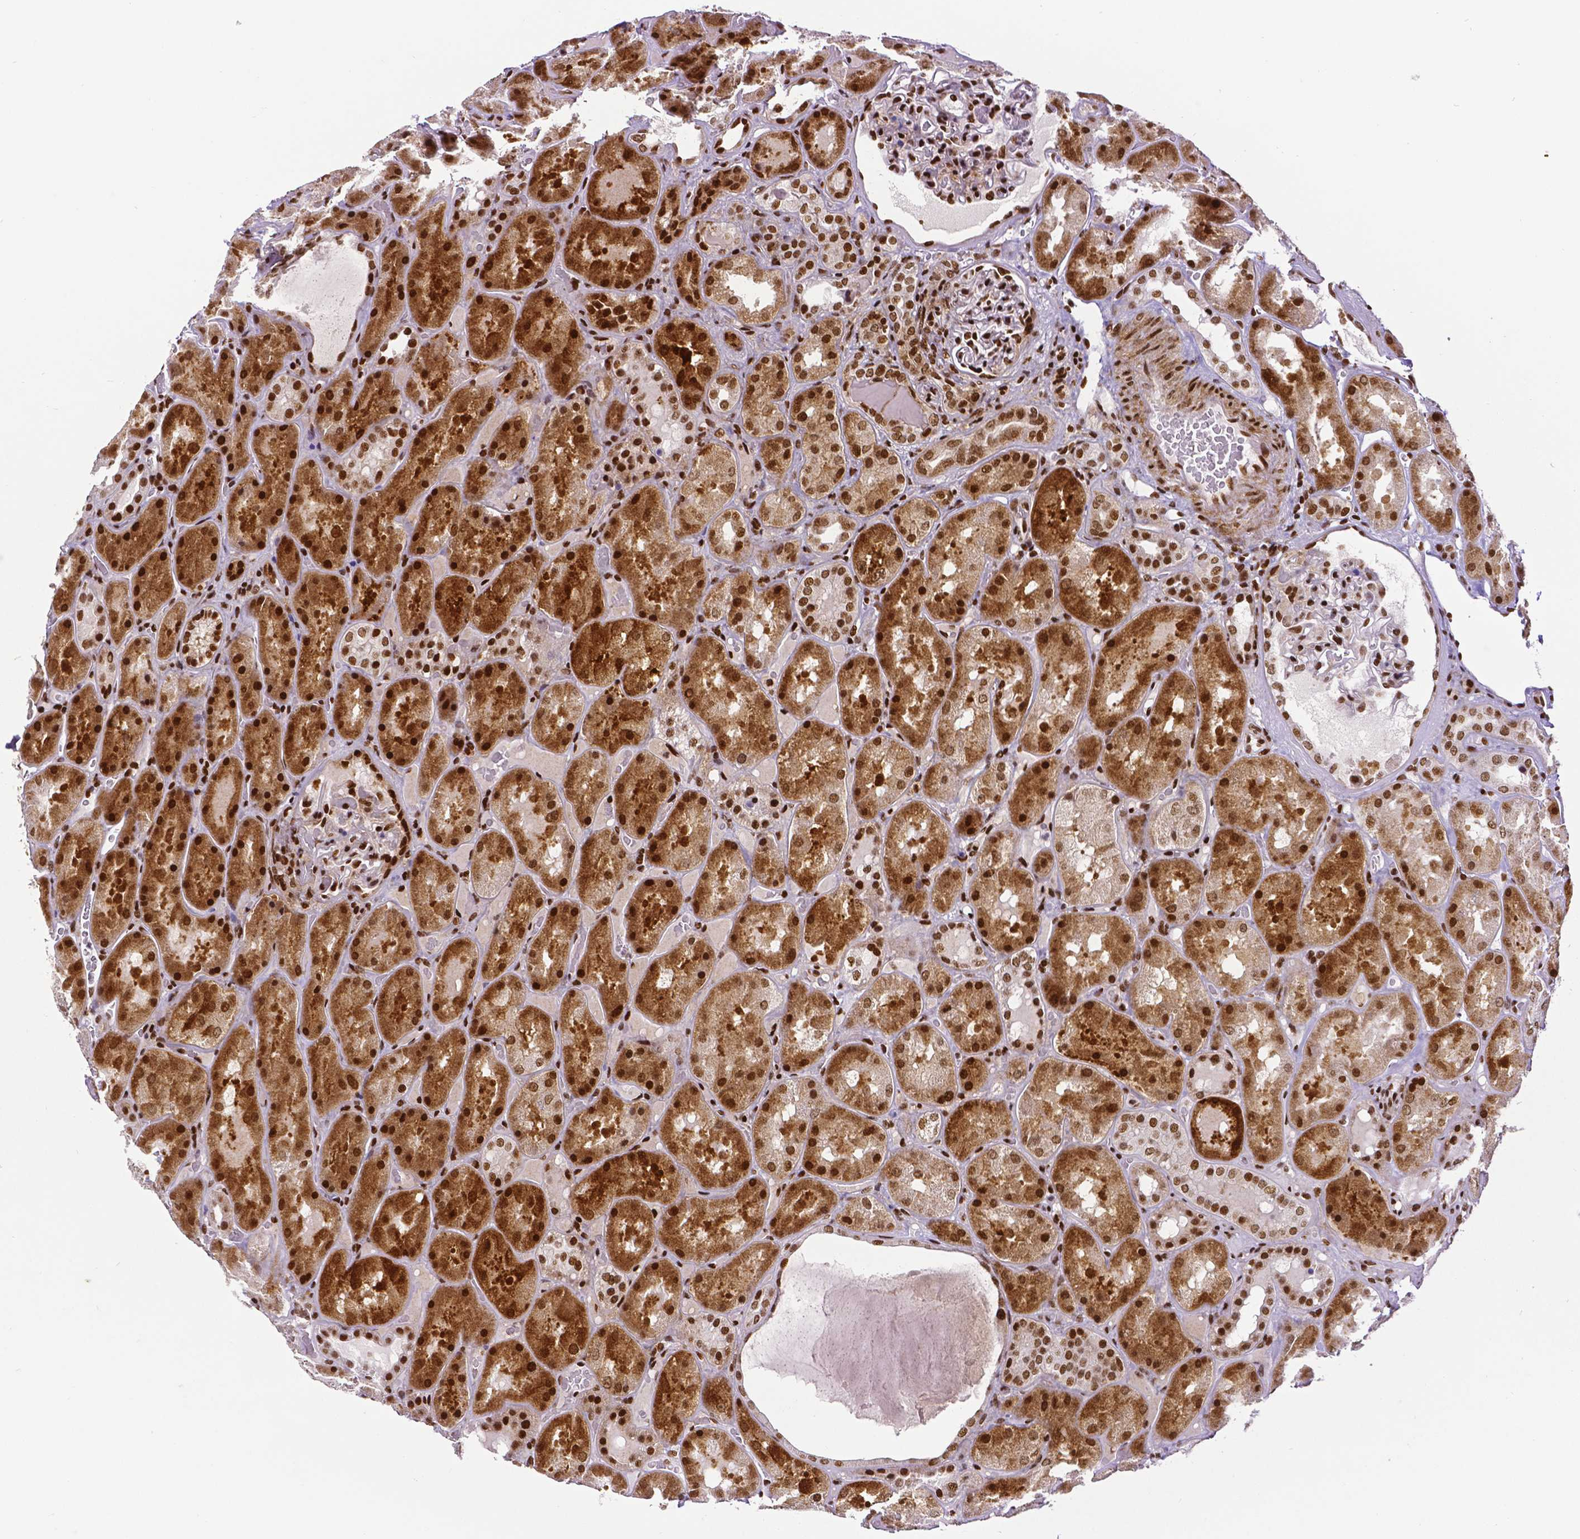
{"staining": {"intensity": "moderate", "quantity": "25%-75%", "location": "nuclear"}, "tissue": "kidney", "cell_type": "Cells in glomeruli", "image_type": "normal", "snomed": [{"axis": "morphology", "description": "Normal tissue, NOS"}, {"axis": "topography", "description": "Kidney"}], "caption": "This is an image of immunohistochemistry staining of benign kidney, which shows moderate expression in the nuclear of cells in glomeruli.", "gene": "CTCF", "patient": {"sex": "male", "age": 73}}